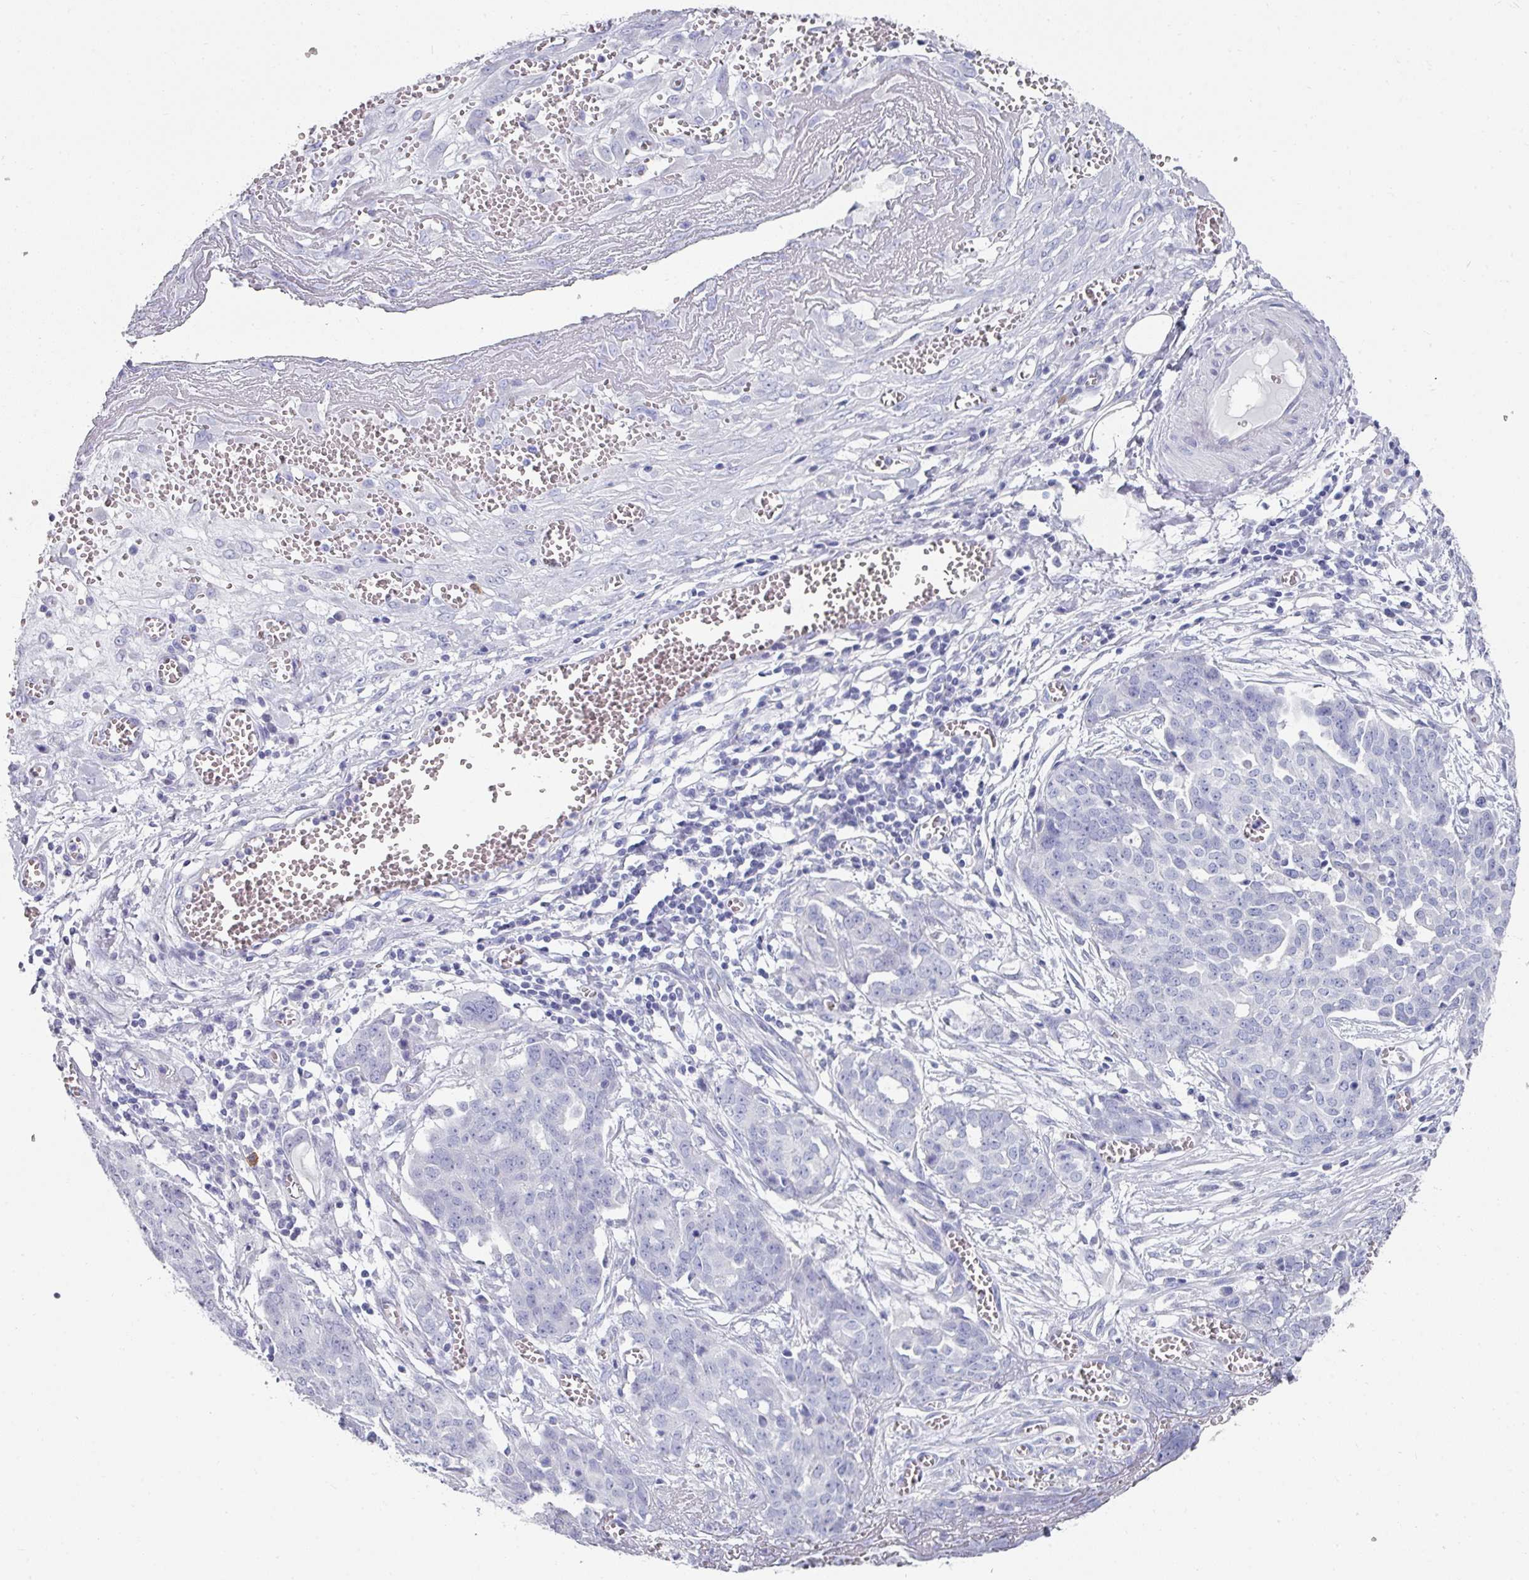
{"staining": {"intensity": "negative", "quantity": "none", "location": "none"}, "tissue": "ovarian cancer", "cell_type": "Tumor cells", "image_type": "cancer", "snomed": [{"axis": "morphology", "description": "Cystadenocarcinoma, serous, NOS"}, {"axis": "topography", "description": "Soft tissue"}, {"axis": "topography", "description": "Ovary"}], "caption": "Immunohistochemical staining of serous cystadenocarcinoma (ovarian) exhibits no significant expression in tumor cells.", "gene": "SETBP1", "patient": {"sex": "female", "age": 57}}